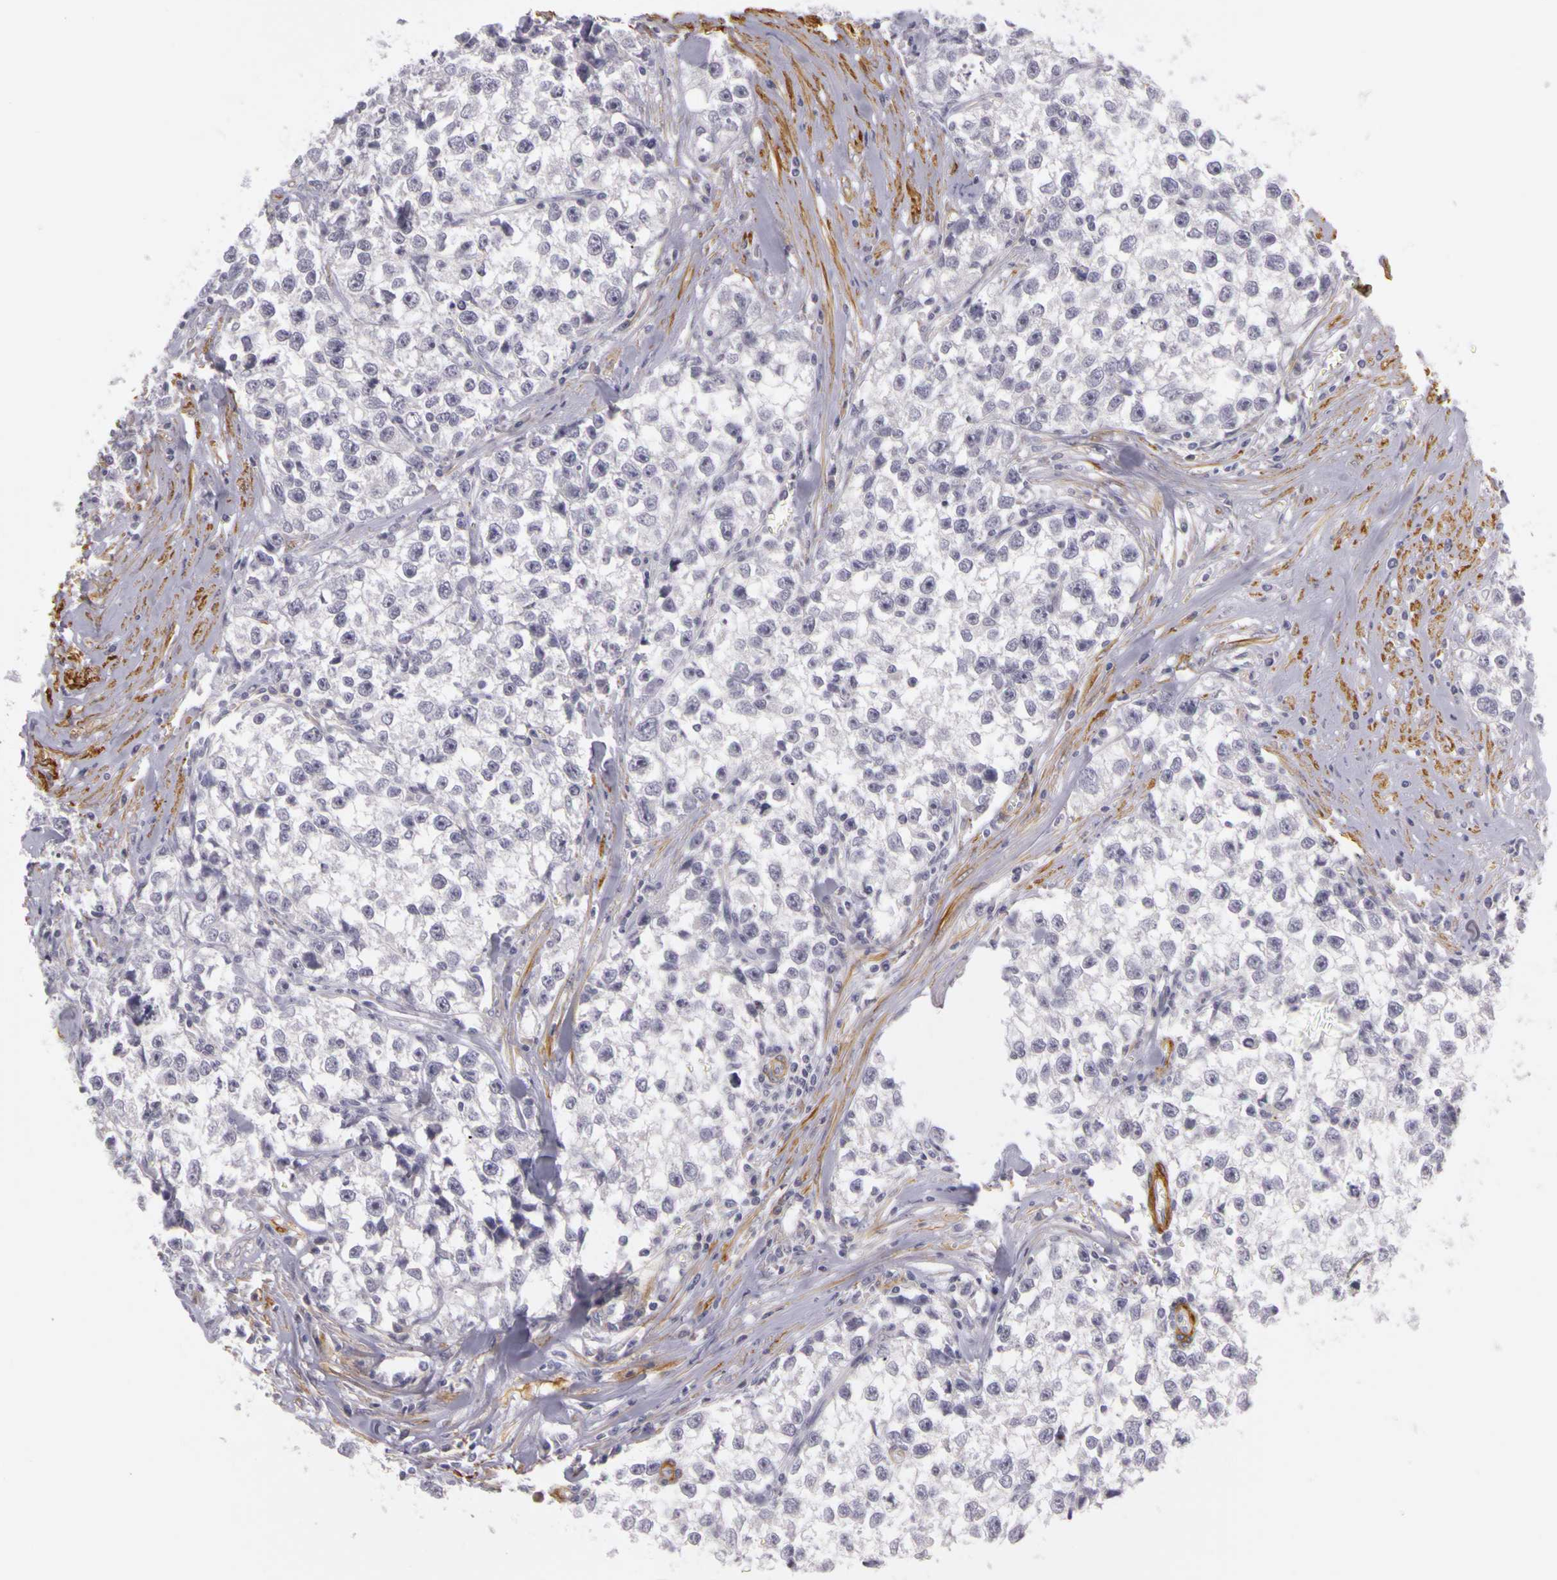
{"staining": {"intensity": "negative", "quantity": "none", "location": "none"}, "tissue": "testis cancer", "cell_type": "Tumor cells", "image_type": "cancer", "snomed": [{"axis": "morphology", "description": "Seminoma, NOS"}, {"axis": "morphology", "description": "Carcinoma, Embryonal, NOS"}, {"axis": "topography", "description": "Testis"}], "caption": "Histopathology image shows no significant protein expression in tumor cells of embryonal carcinoma (testis).", "gene": "CNTN2", "patient": {"sex": "male", "age": 30}}